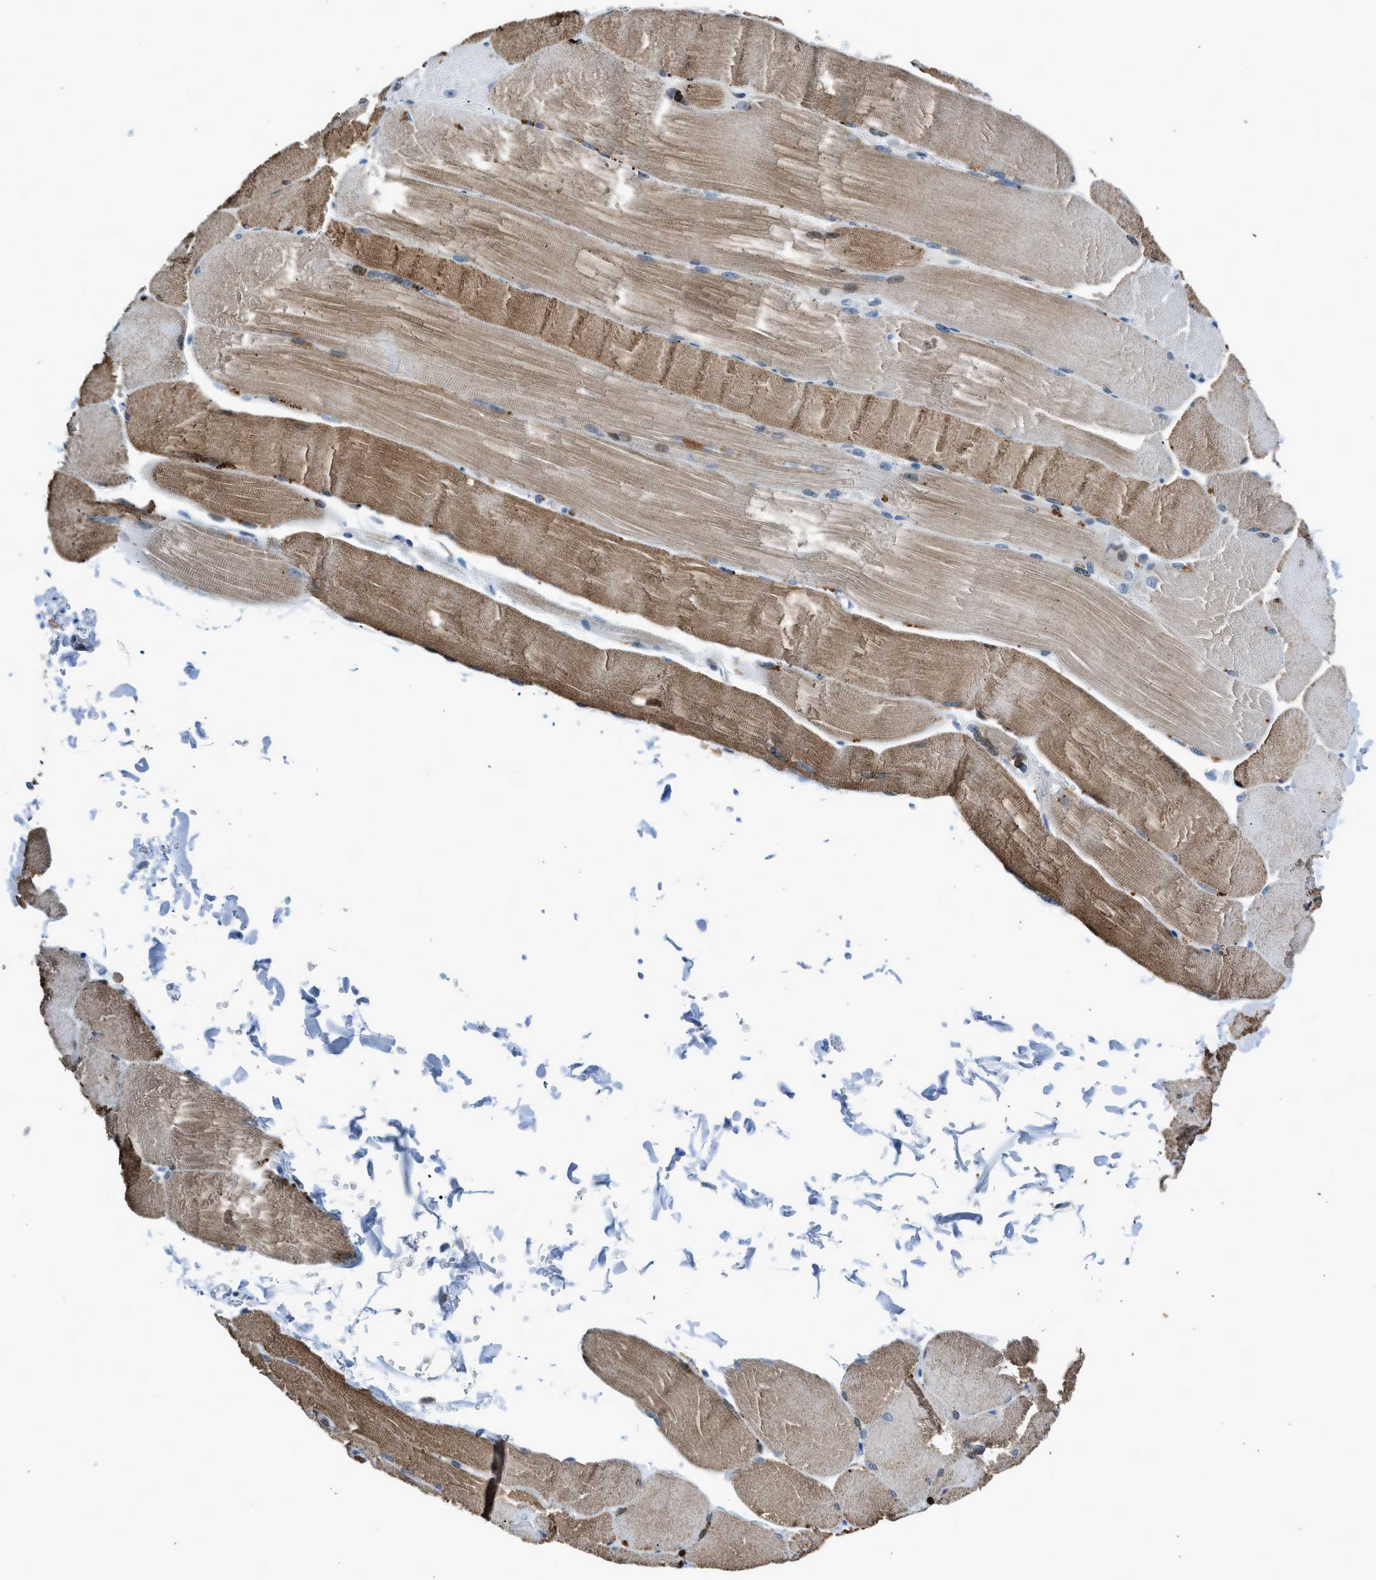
{"staining": {"intensity": "moderate", "quantity": ">75%", "location": "cytoplasmic/membranous"}, "tissue": "skeletal muscle", "cell_type": "Myocytes", "image_type": "normal", "snomed": [{"axis": "morphology", "description": "Normal tissue, NOS"}, {"axis": "topography", "description": "Skin"}, {"axis": "topography", "description": "Skeletal muscle"}], "caption": "Immunohistochemistry (IHC) photomicrograph of normal skeletal muscle: skeletal muscle stained using IHC displays medium levels of moderate protein expression localized specifically in the cytoplasmic/membranous of myocytes, appearing as a cytoplasmic/membranous brown color.", "gene": "RNF41", "patient": {"sex": "male", "age": 83}}